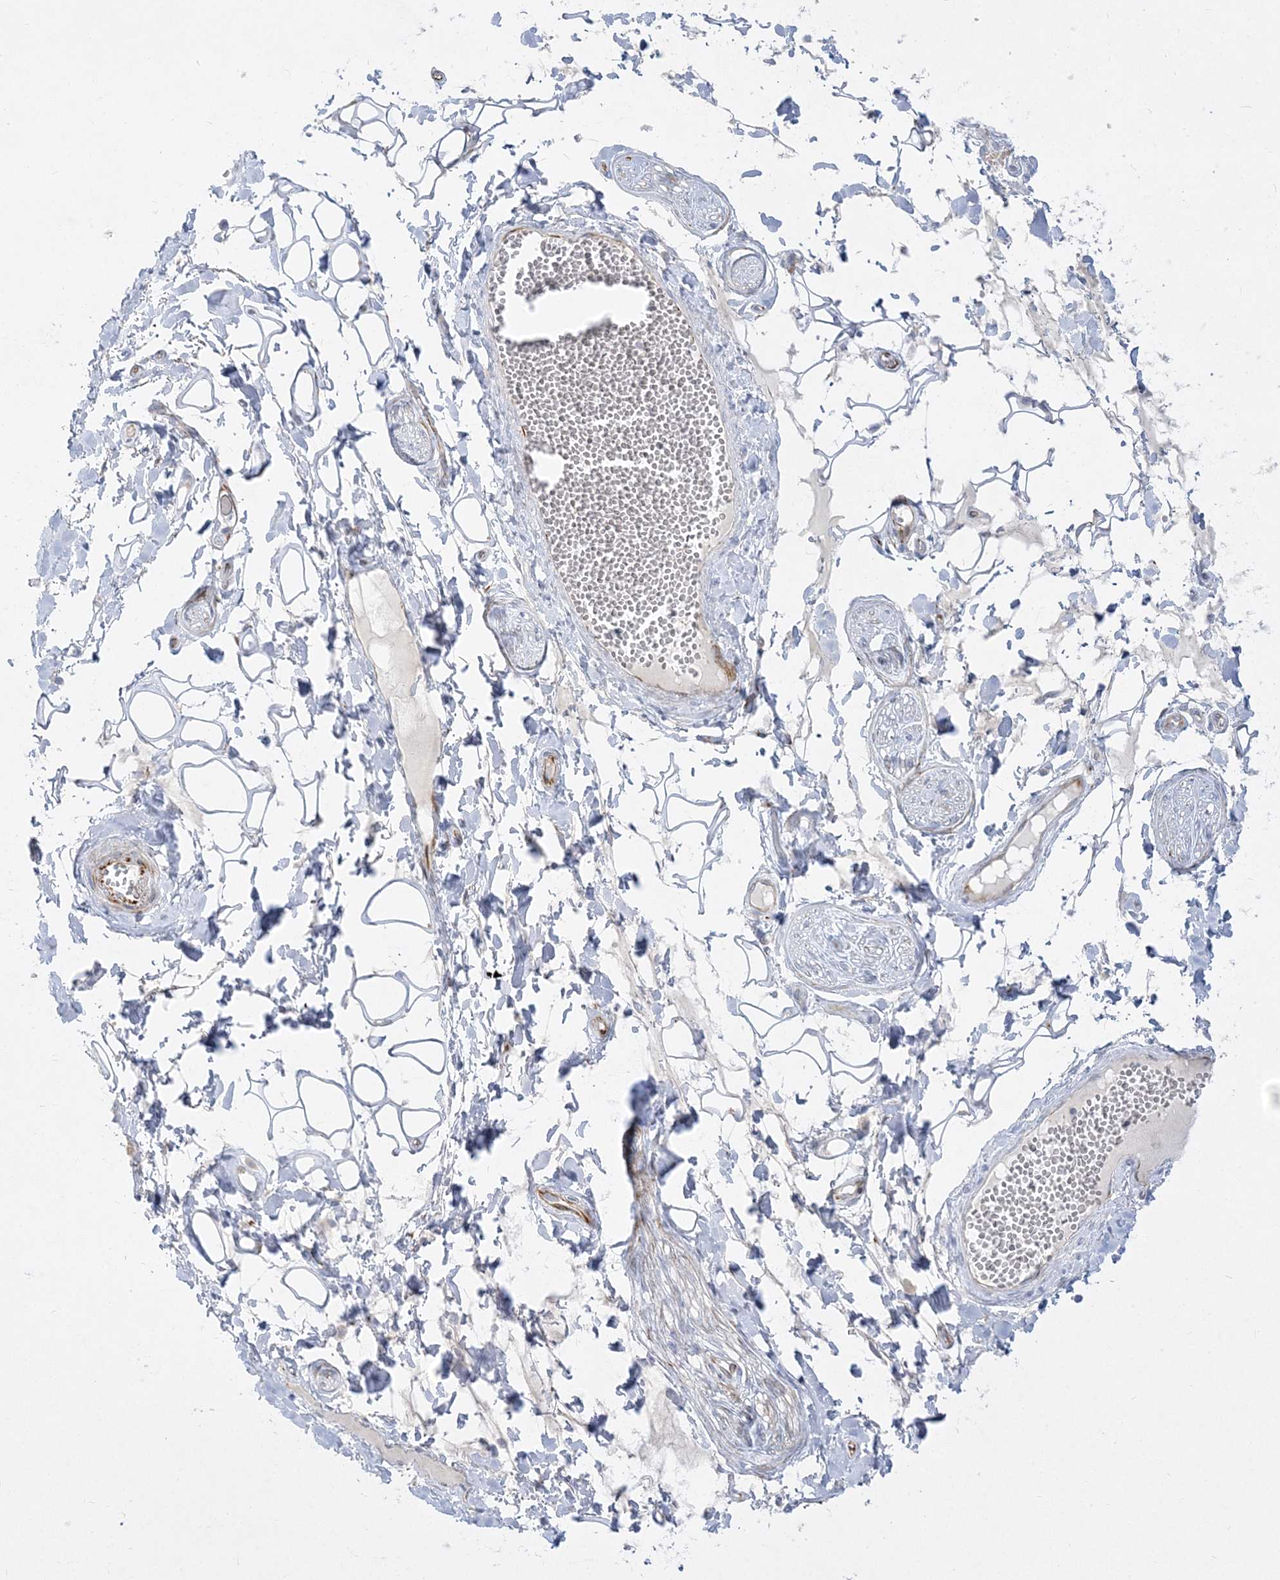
{"staining": {"intensity": "negative", "quantity": "none", "location": "none"}, "tissue": "adipose tissue", "cell_type": "Adipocytes", "image_type": "normal", "snomed": [{"axis": "morphology", "description": "Normal tissue, NOS"}, {"axis": "morphology", "description": "Inflammation, NOS"}, {"axis": "topography", "description": "Salivary gland"}, {"axis": "topography", "description": "Peripheral nerve tissue"}], "caption": "Unremarkable adipose tissue was stained to show a protein in brown. There is no significant expression in adipocytes.", "gene": "GPAT2", "patient": {"sex": "female", "age": 75}}